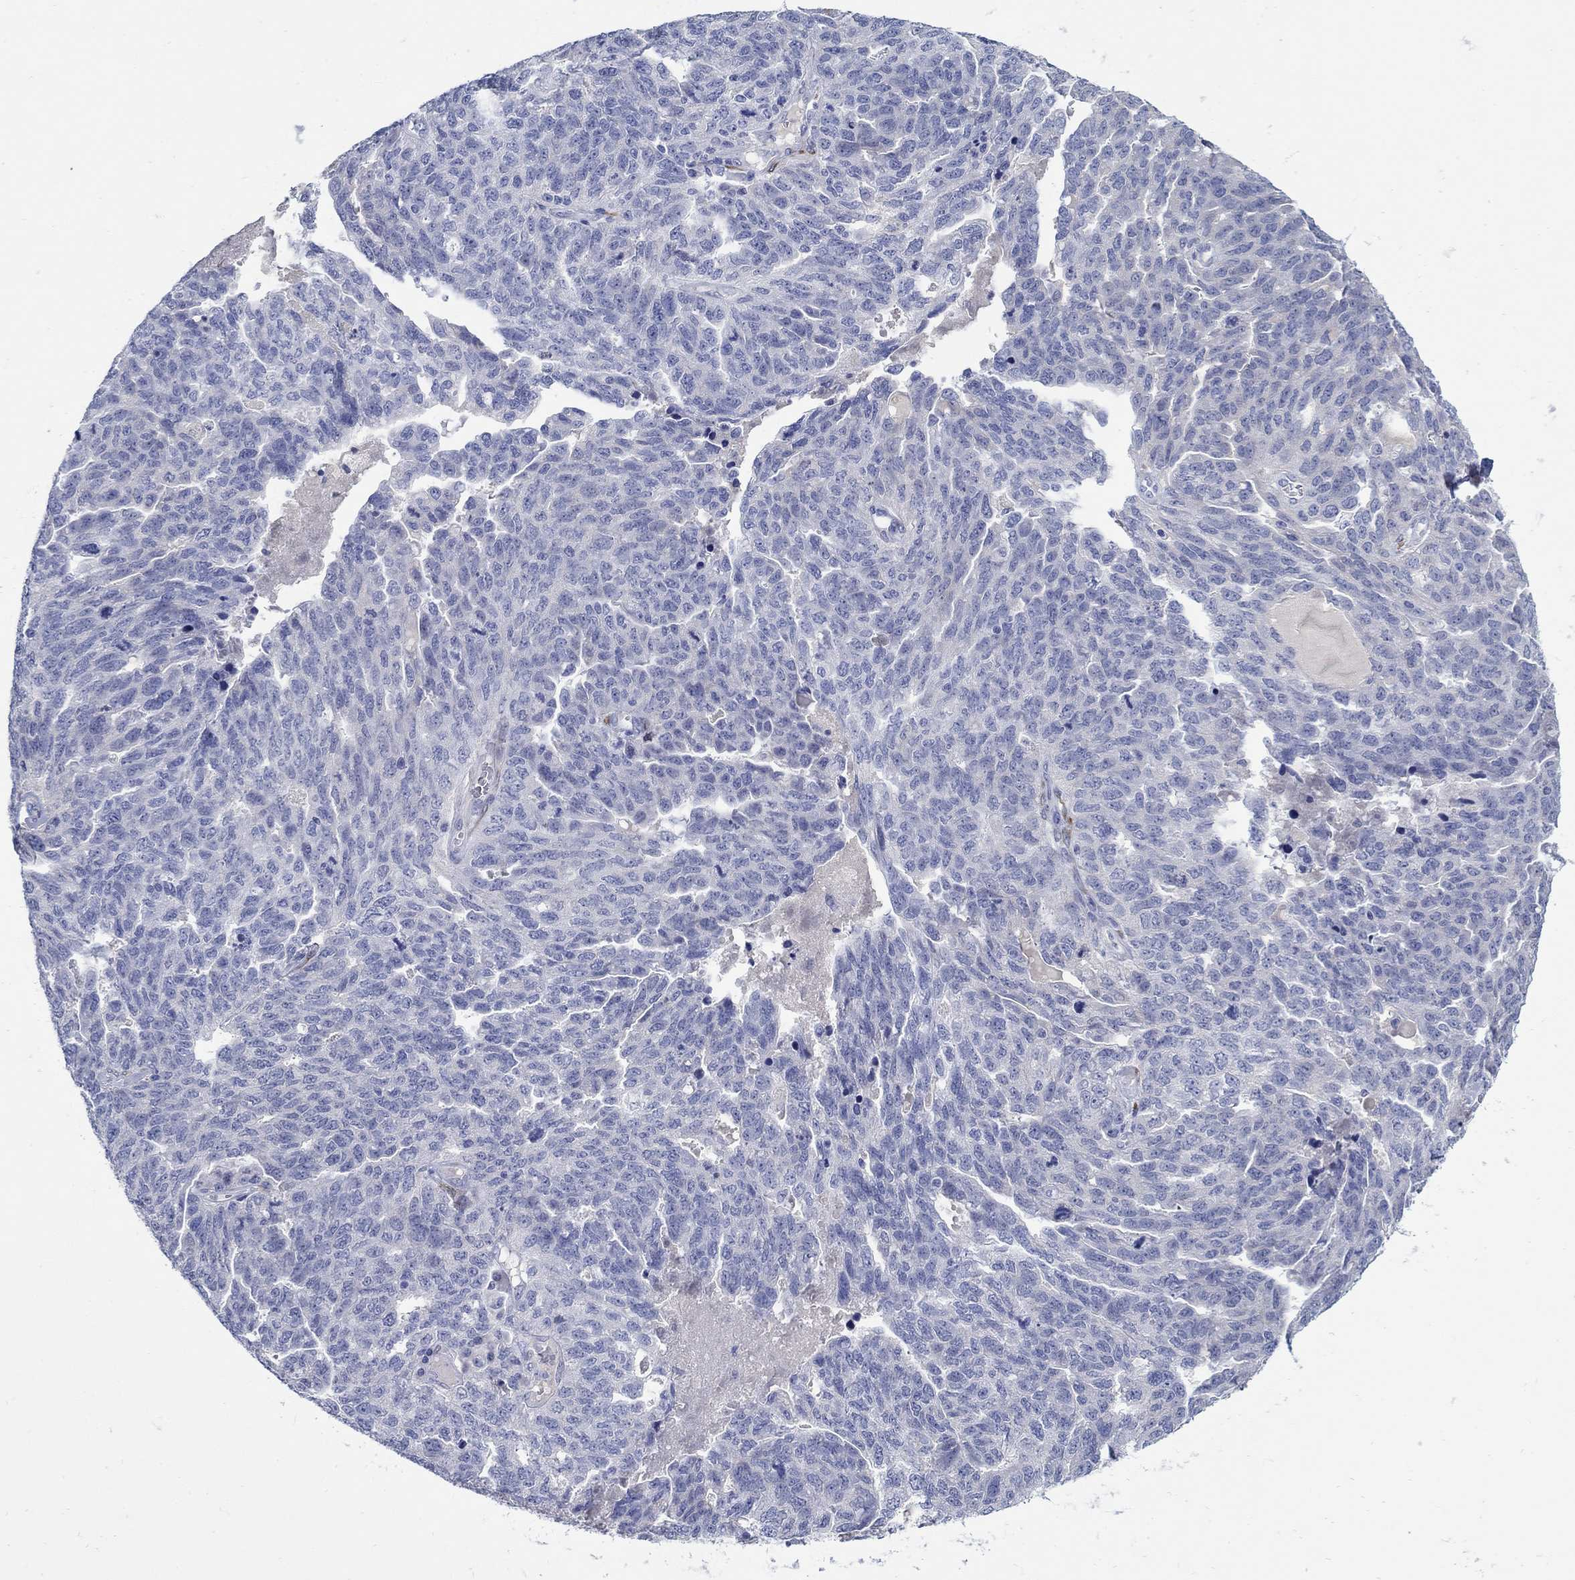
{"staining": {"intensity": "negative", "quantity": "none", "location": "none"}, "tissue": "ovarian cancer", "cell_type": "Tumor cells", "image_type": "cancer", "snomed": [{"axis": "morphology", "description": "Cystadenocarcinoma, serous, NOS"}, {"axis": "topography", "description": "Ovary"}], "caption": "Immunohistochemistry image of neoplastic tissue: human serous cystadenocarcinoma (ovarian) stained with DAB displays no significant protein expression in tumor cells. (DAB immunohistochemistry, high magnification).", "gene": "REEP2", "patient": {"sex": "female", "age": 71}}